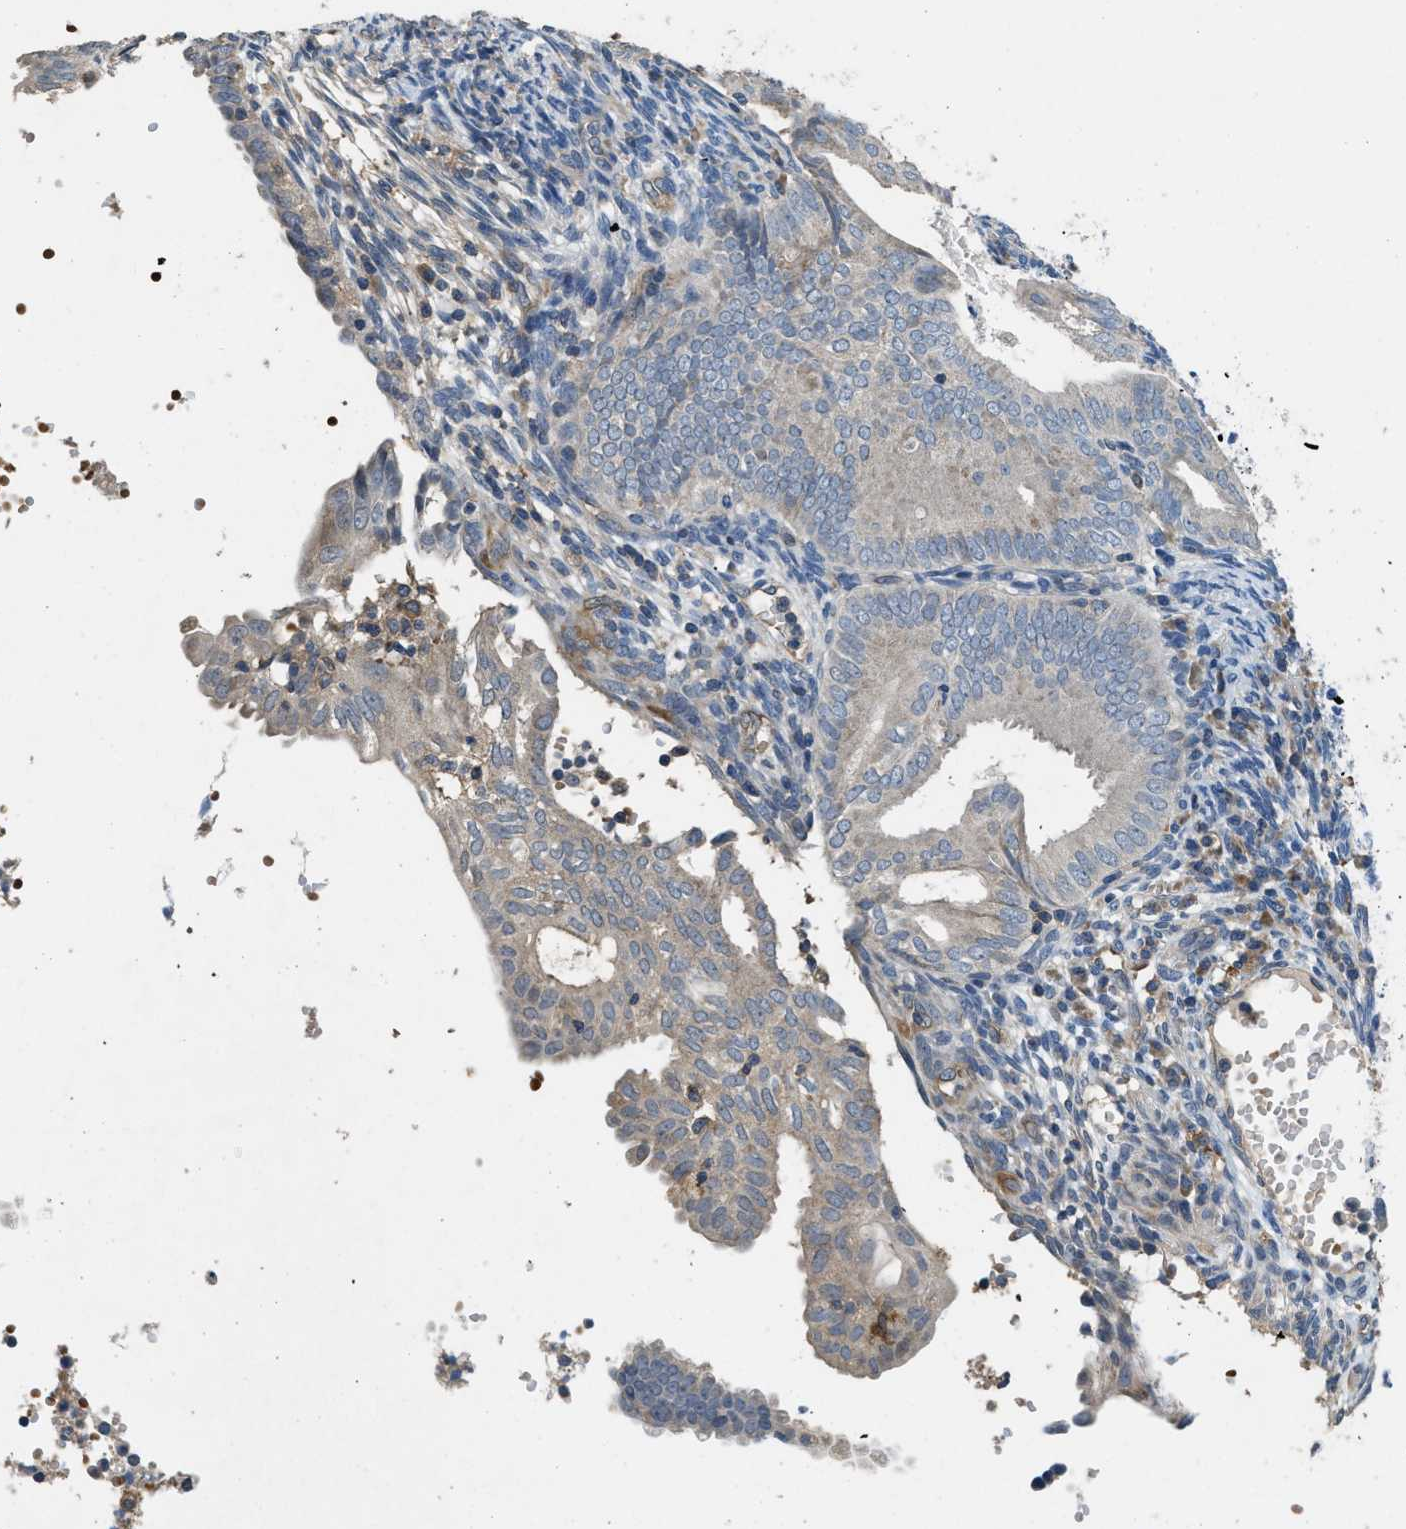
{"staining": {"intensity": "weak", "quantity": ">75%", "location": "cytoplasmic/membranous"}, "tissue": "endometrial cancer", "cell_type": "Tumor cells", "image_type": "cancer", "snomed": [{"axis": "morphology", "description": "Adenocarcinoma, NOS"}, {"axis": "topography", "description": "Endometrium"}], "caption": "This is an image of immunohistochemistry (IHC) staining of endometrial cancer (adenocarcinoma), which shows weak staining in the cytoplasmic/membranous of tumor cells.", "gene": "DGKE", "patient": {"sex": "female", "age": 58}}